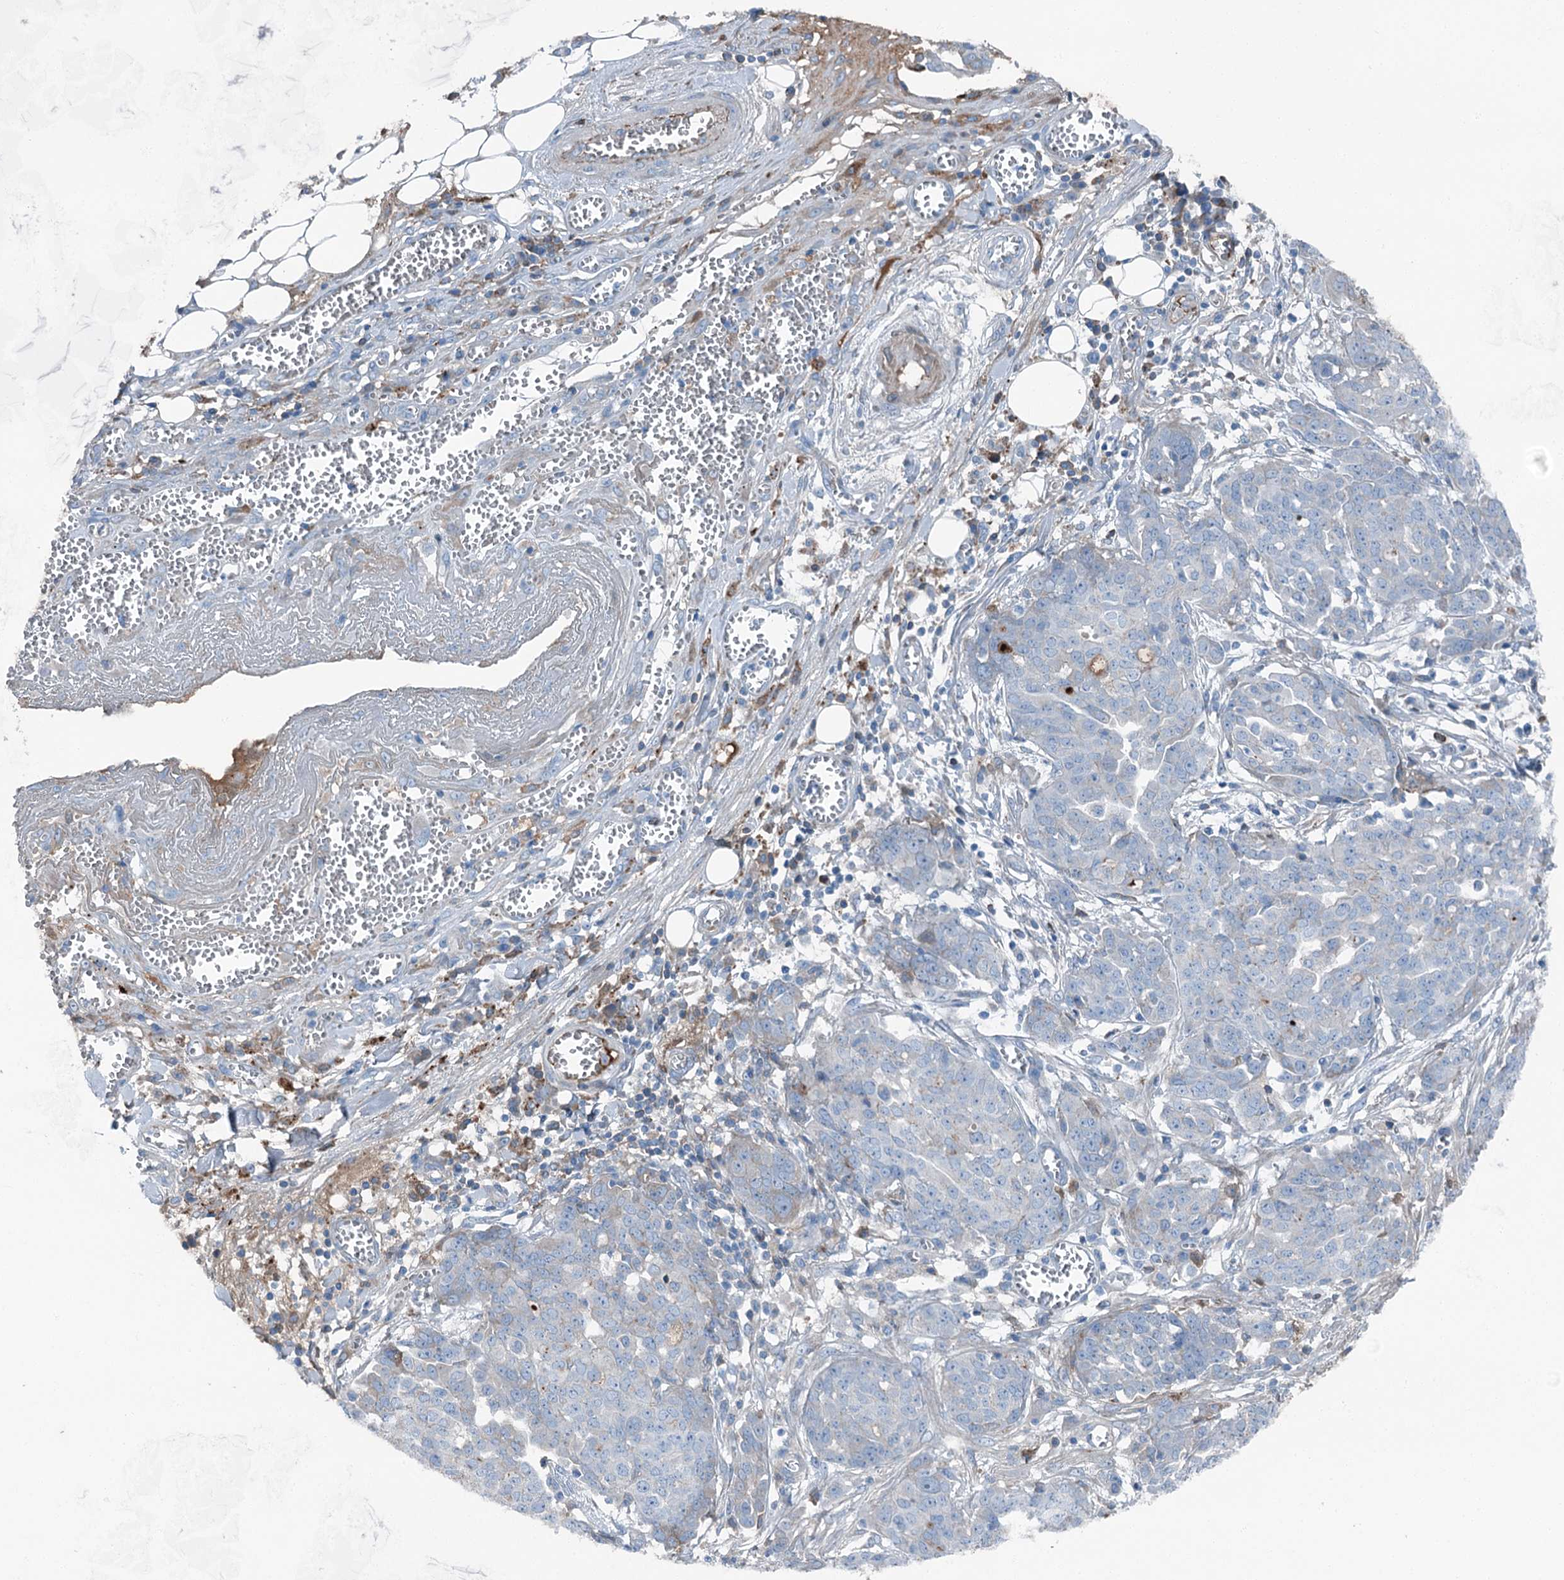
{"staining": {"intensity": "negative", "quantity": "none", "location": "none"}, "tissue": "ovarian cancer", "cell_type": "Tumor cells", "image_type": "cancer", "snomed": [{"axis": "morphology", "description": "Cystadenocarcinoma, serous, NOS"}, {"axis": "topography", "description": "Soft tissue"}, {"axis": "topography", "description": "Ovary"}], "caption": "The image reveals no significant expression in tumor cells of ovarian serous cystadenocarcinoma.", "gene": "AXL", "patient": {"sex": "female", "age": 57}}